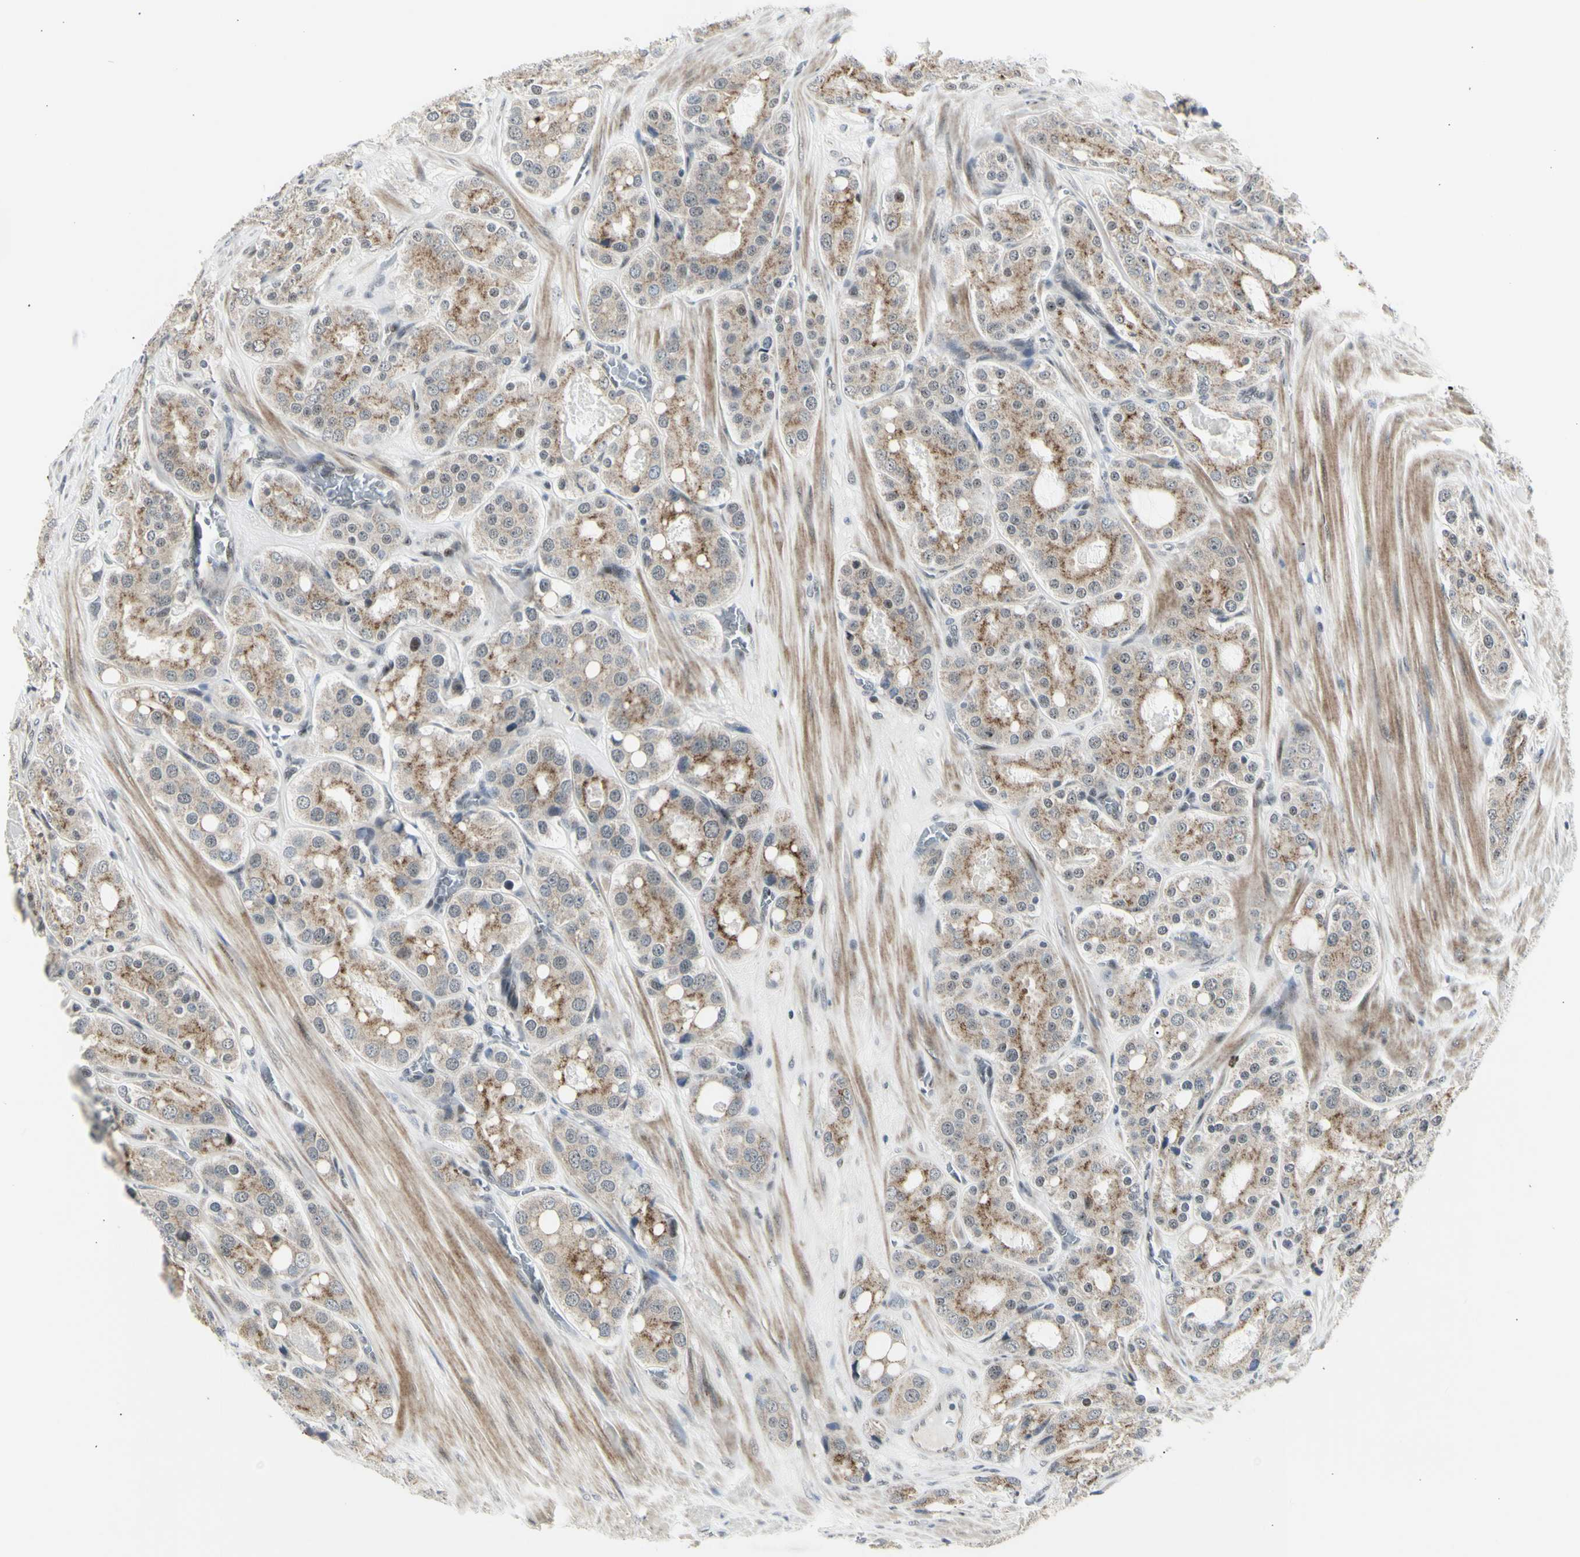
{"staining": {"intensity": "weak", "quantity": "25%-75%", "location": "cytoplasmic/membranous"}, "tissue": "prostate cancer", "cell_type": "Tumor cells", "image_type": "cancer", "snomed": [{"axis": "morphology", "description": "Adenocarcinoma, High grade"}, {"axis": "topography", "description": "Prostate"}], "caption": "An immunohistochemistry (IHC) image of neoplastic tissue is shown. Protein staining in brown labels weak cytoplasmic/membranous positivity in prostate high-grade adenocarcinoma within tumor cells. Ihc stains the protein of interest in brown and the nuclei are stained blue.", "gene": "DHRS7B", "patient": {"sex": "male", "age": 65}}